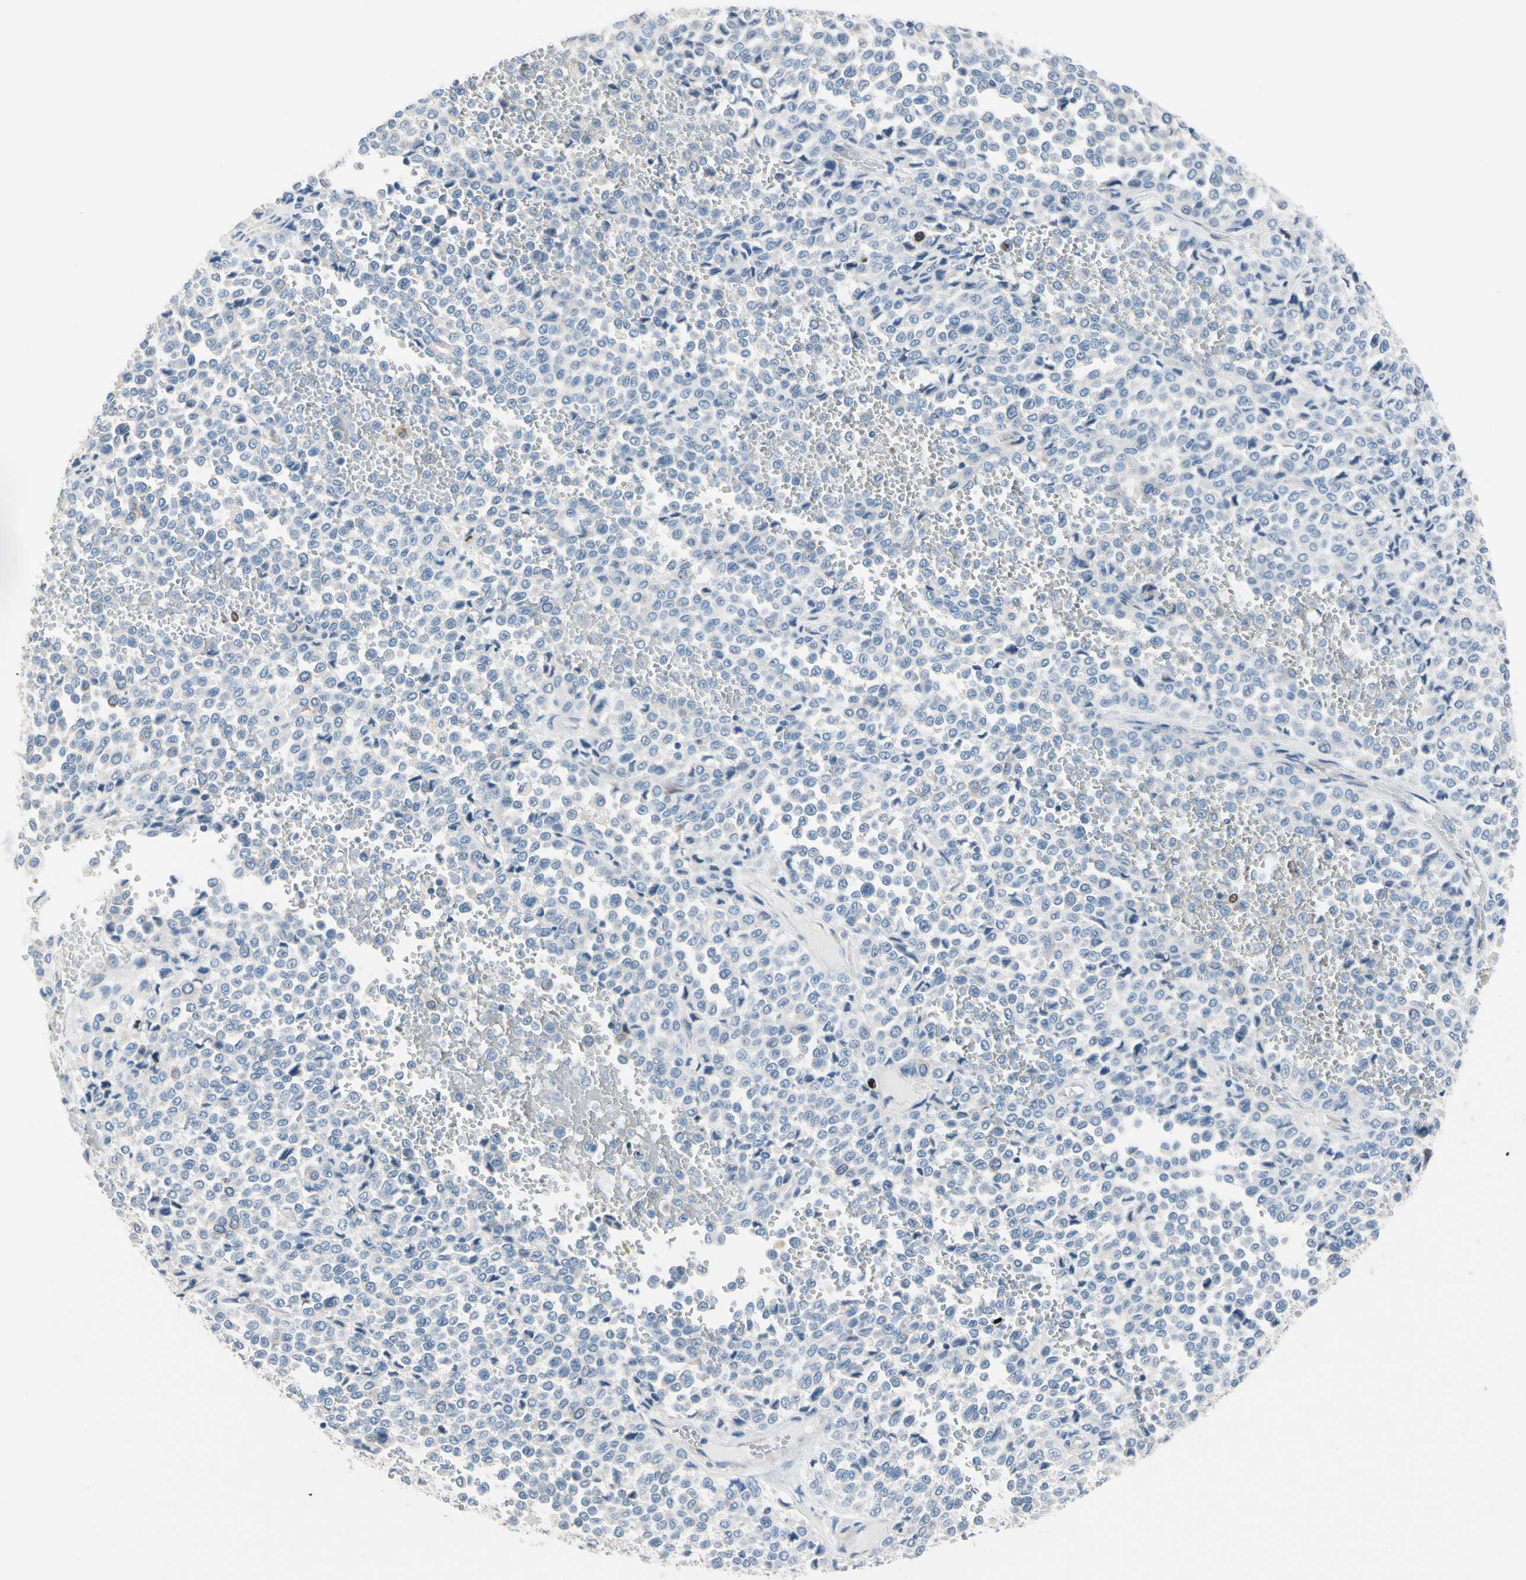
{"staining": {"intensity": "negative", "quantity": "none", "location": "none"}, "tissue": "melanoma", "cell_type": "Tumor cells", "image_type": "cancer", "snomed": [{"axis": "morphology", "description": "Malignant melanoma, Metastatic site"}, {"axis": "topography", "description": "Pancreas"}], "caption": "A histopathology image of human melanoma is negative for staining in tumor cells.", "gene": "CKAP2", "patient": {"sex": "female", "age": 30}}